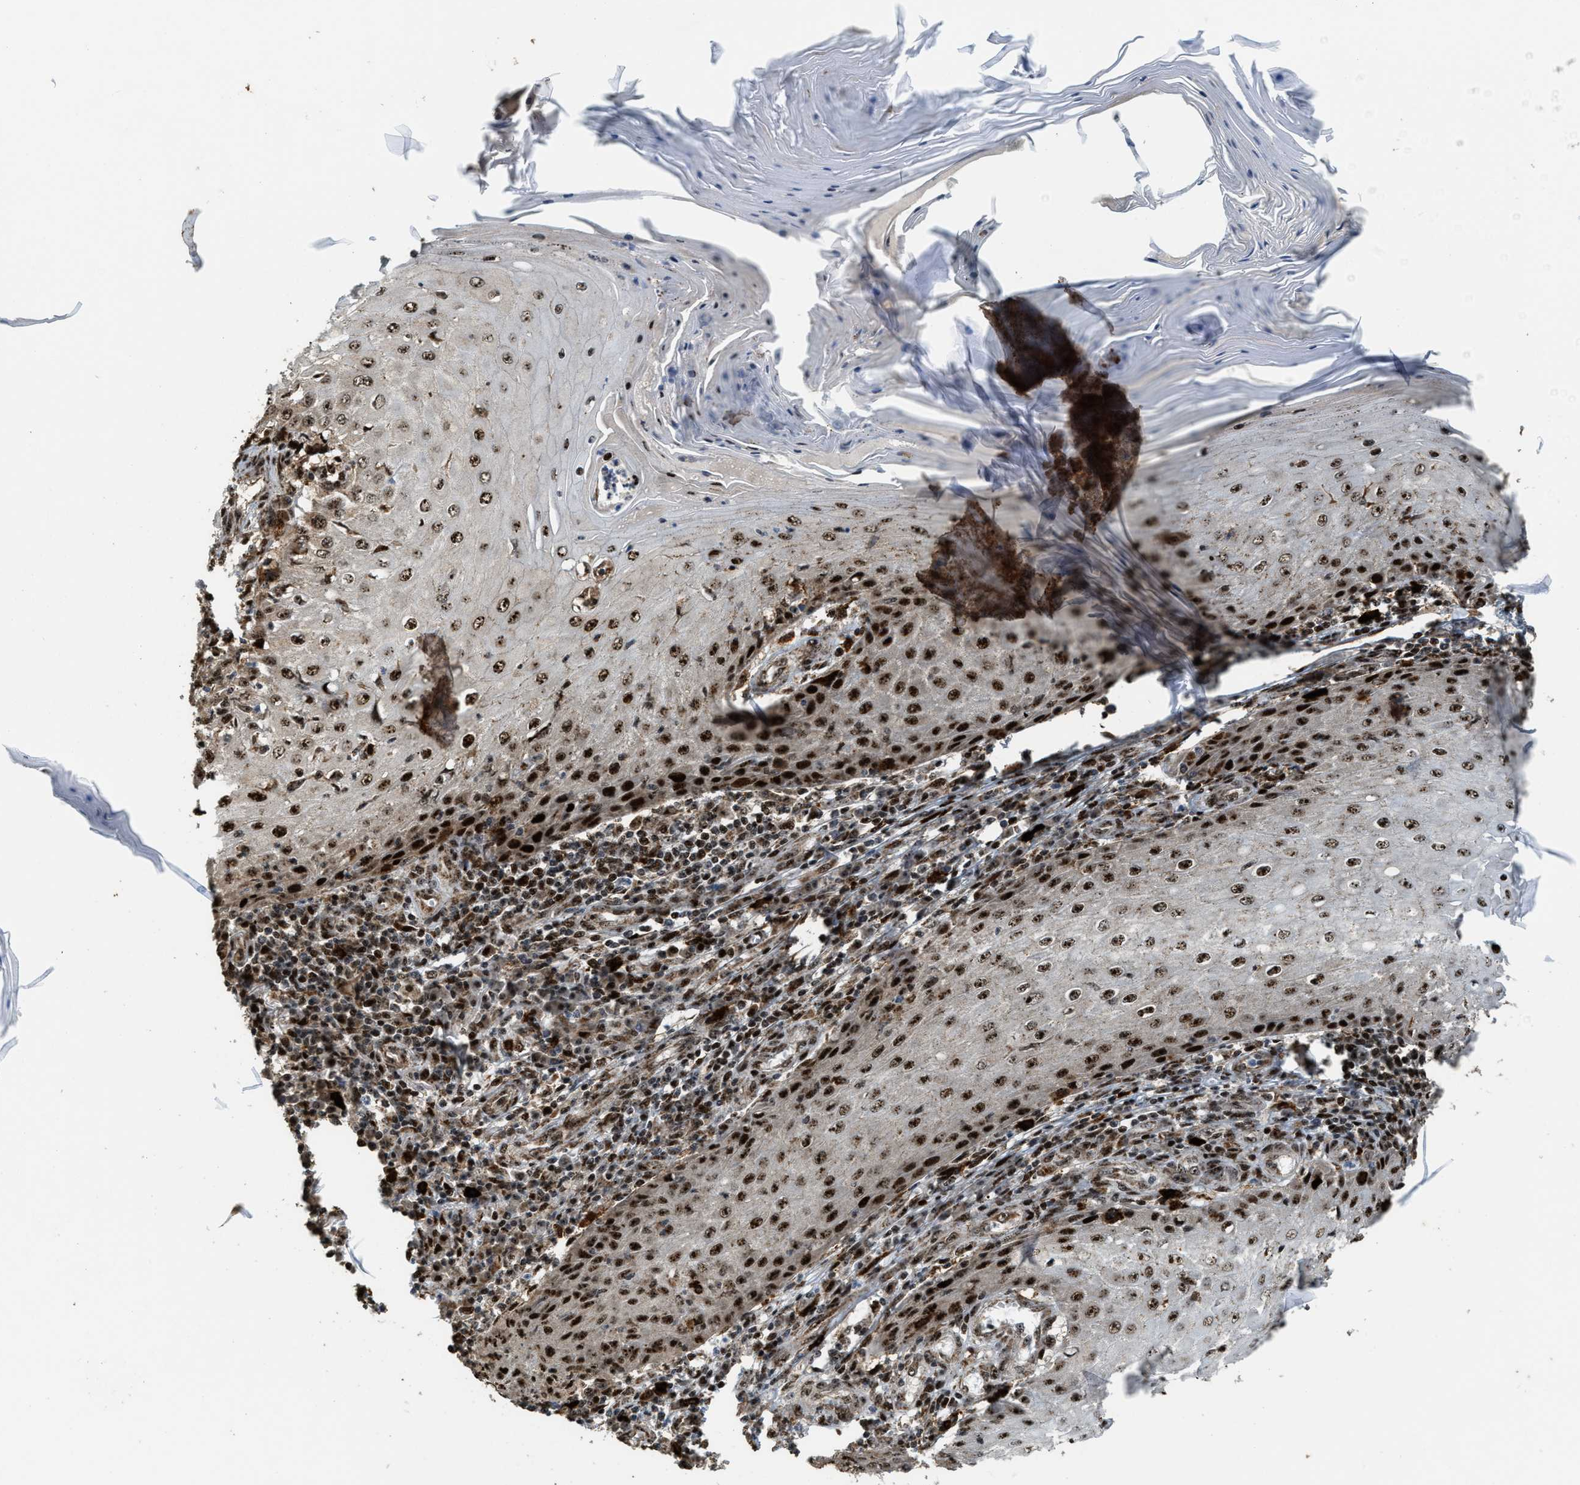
{"staining": {"intensity": "strong", "quantity": ">75%", "location": "nuclear"}, "tissue": "skin cancer", "cell_type": "Tumor cells", "image_type": "cancer", "snomed": [{"axis": "morphology", "description": "Squamous cell carcinoma, NOS"}, {"axis": "topography", "description": "Skin"}], "caption": "This photomicrograph reveals IHC staining of human skin cancer, with high strong nuclear positivity in approximately >75% of tumor cells.", "gene": "ZNF687", "patient": {"sex": "female", "age": 73}}